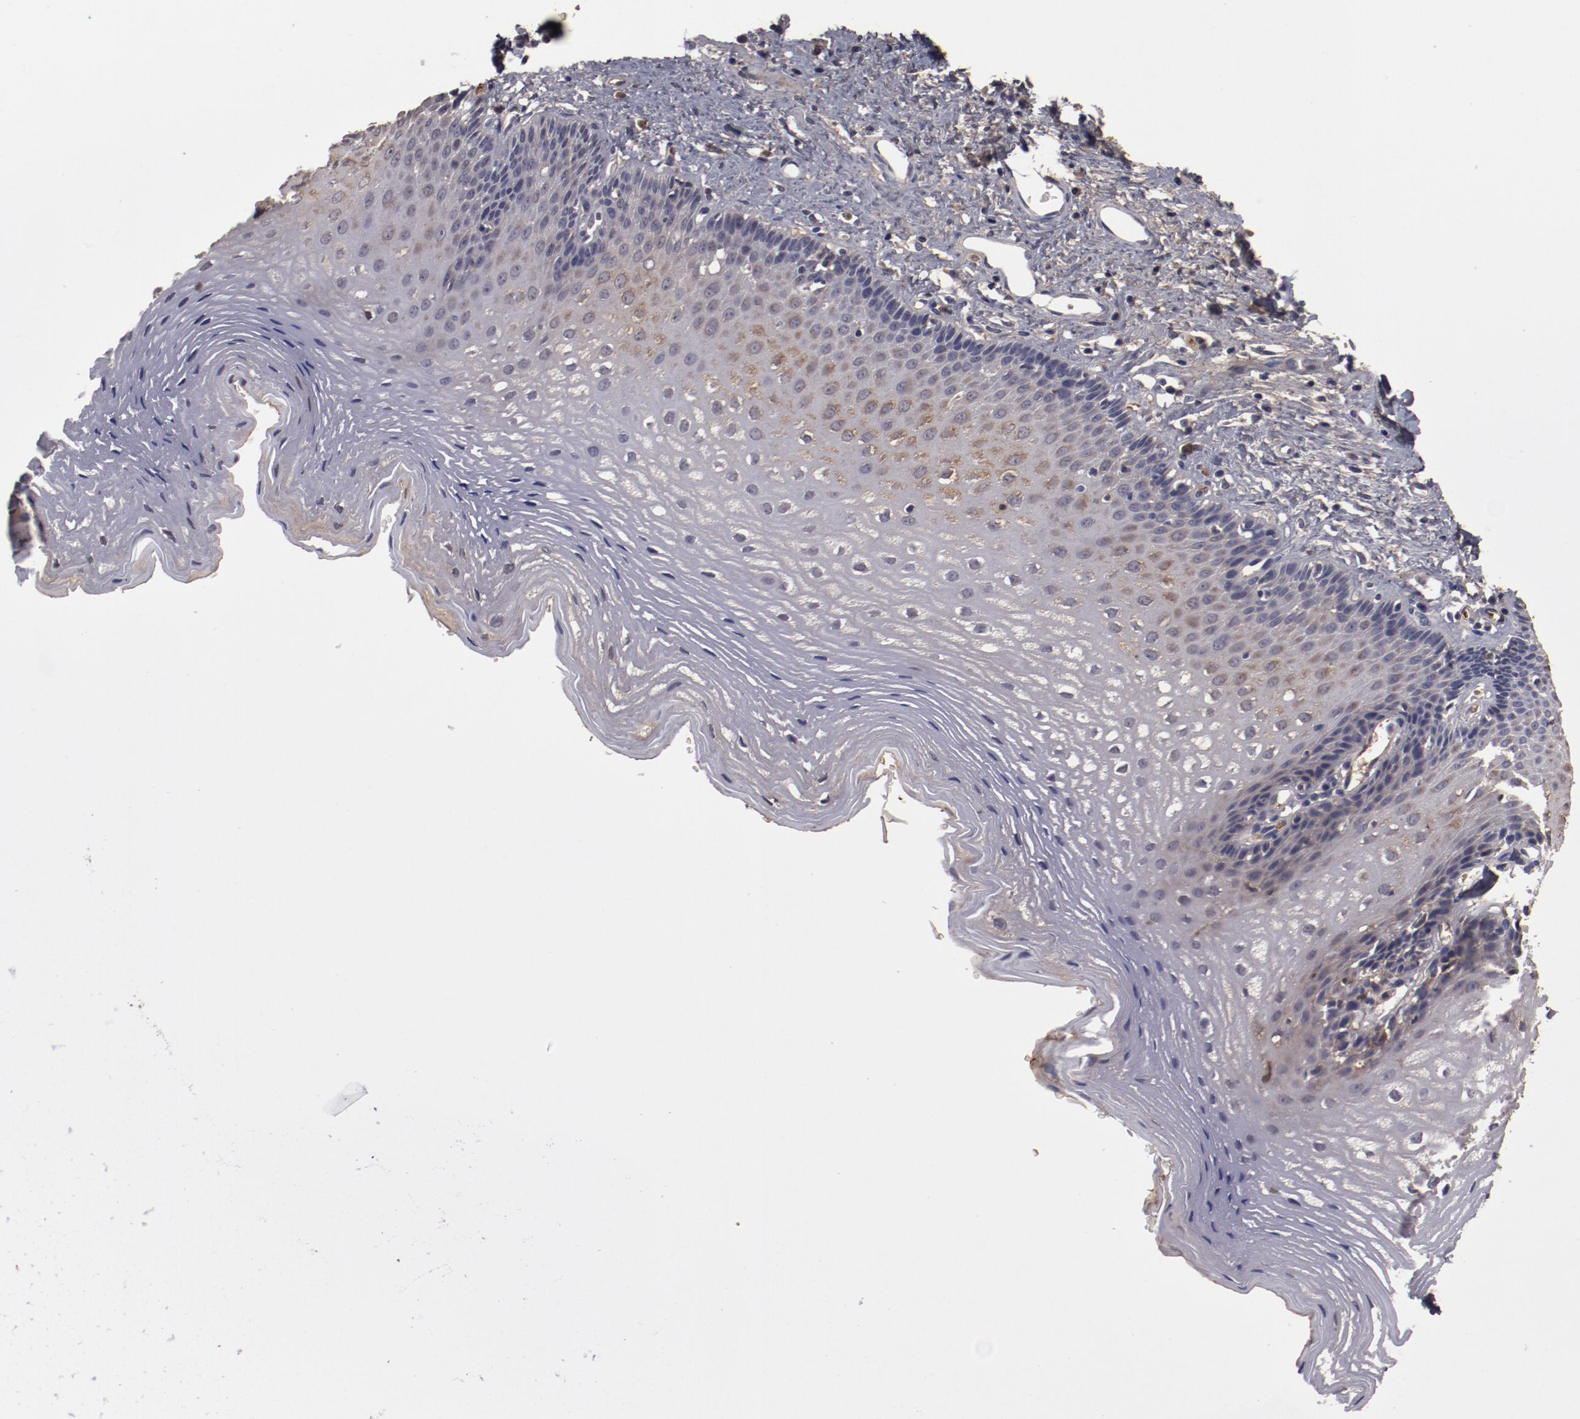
{"staining": {"intensity": "weak", "quantity": "<25%", "location": "cytoplasmic/membranous"}, "tissue": "esophagus", "cell_type": "Squamous epithelial cells", "image_type": "normal", "snomed": [{"axis": "morphology", "description": "Normal tissue, NOS"}, {"axis": "topography", "description": "Esophagus"}], "caption": "This is a image of immunohistochemistry staining of unremarkable esophagus, which shows no expression in squamous epithelial cells.", "gene": "CP", "patient": {"sex": "female", "age": 70}}